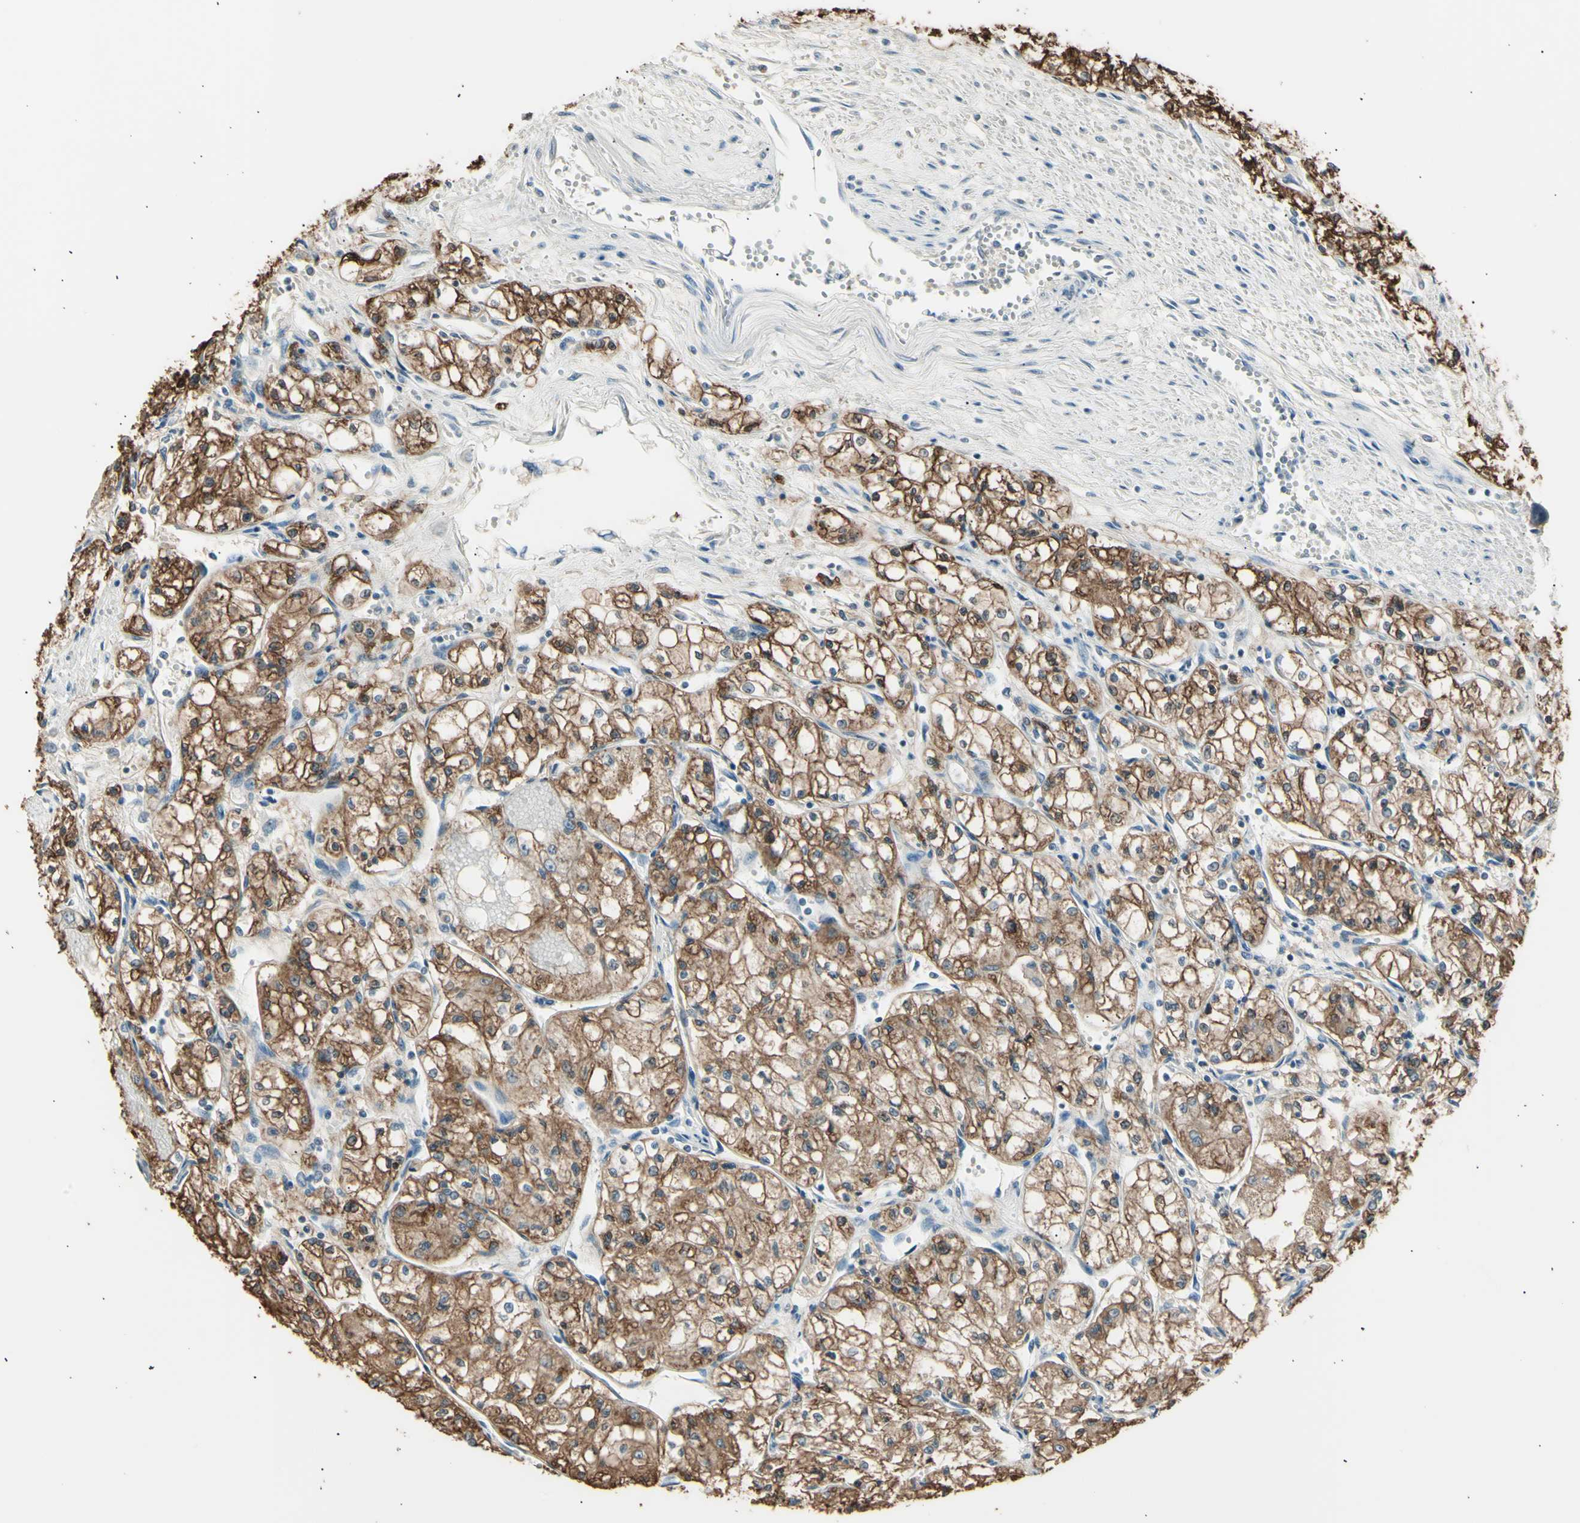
{"staining": {"intensity": "moderate", "quantity": ">75%", "location": "cytoplasmic/membranous"}, "tissue": "renal cancer", "cell_type": "Tumor cells", "image_type": "cancer", "snomed": [{"axis": "morphology", "description": "Normal tissue, NOS"}, {"axis": "morphology", "description": "Adenocarcinoma, NOS"}, {"axis": "topography", "description": "Kidney"}], "caption": "Immunohistochemistry micrograph of neoplastic tissue: renal cancer stained using immunohistochemistry (IHC) displays medium levels of moderate protein expression localized specifically in the cytoplasmic/membranous of tumor cells, appearing as a cytoplasmic/membranous brown color.", "gene": "LHPP", "patient": {"sex": "male", "age": 59}}